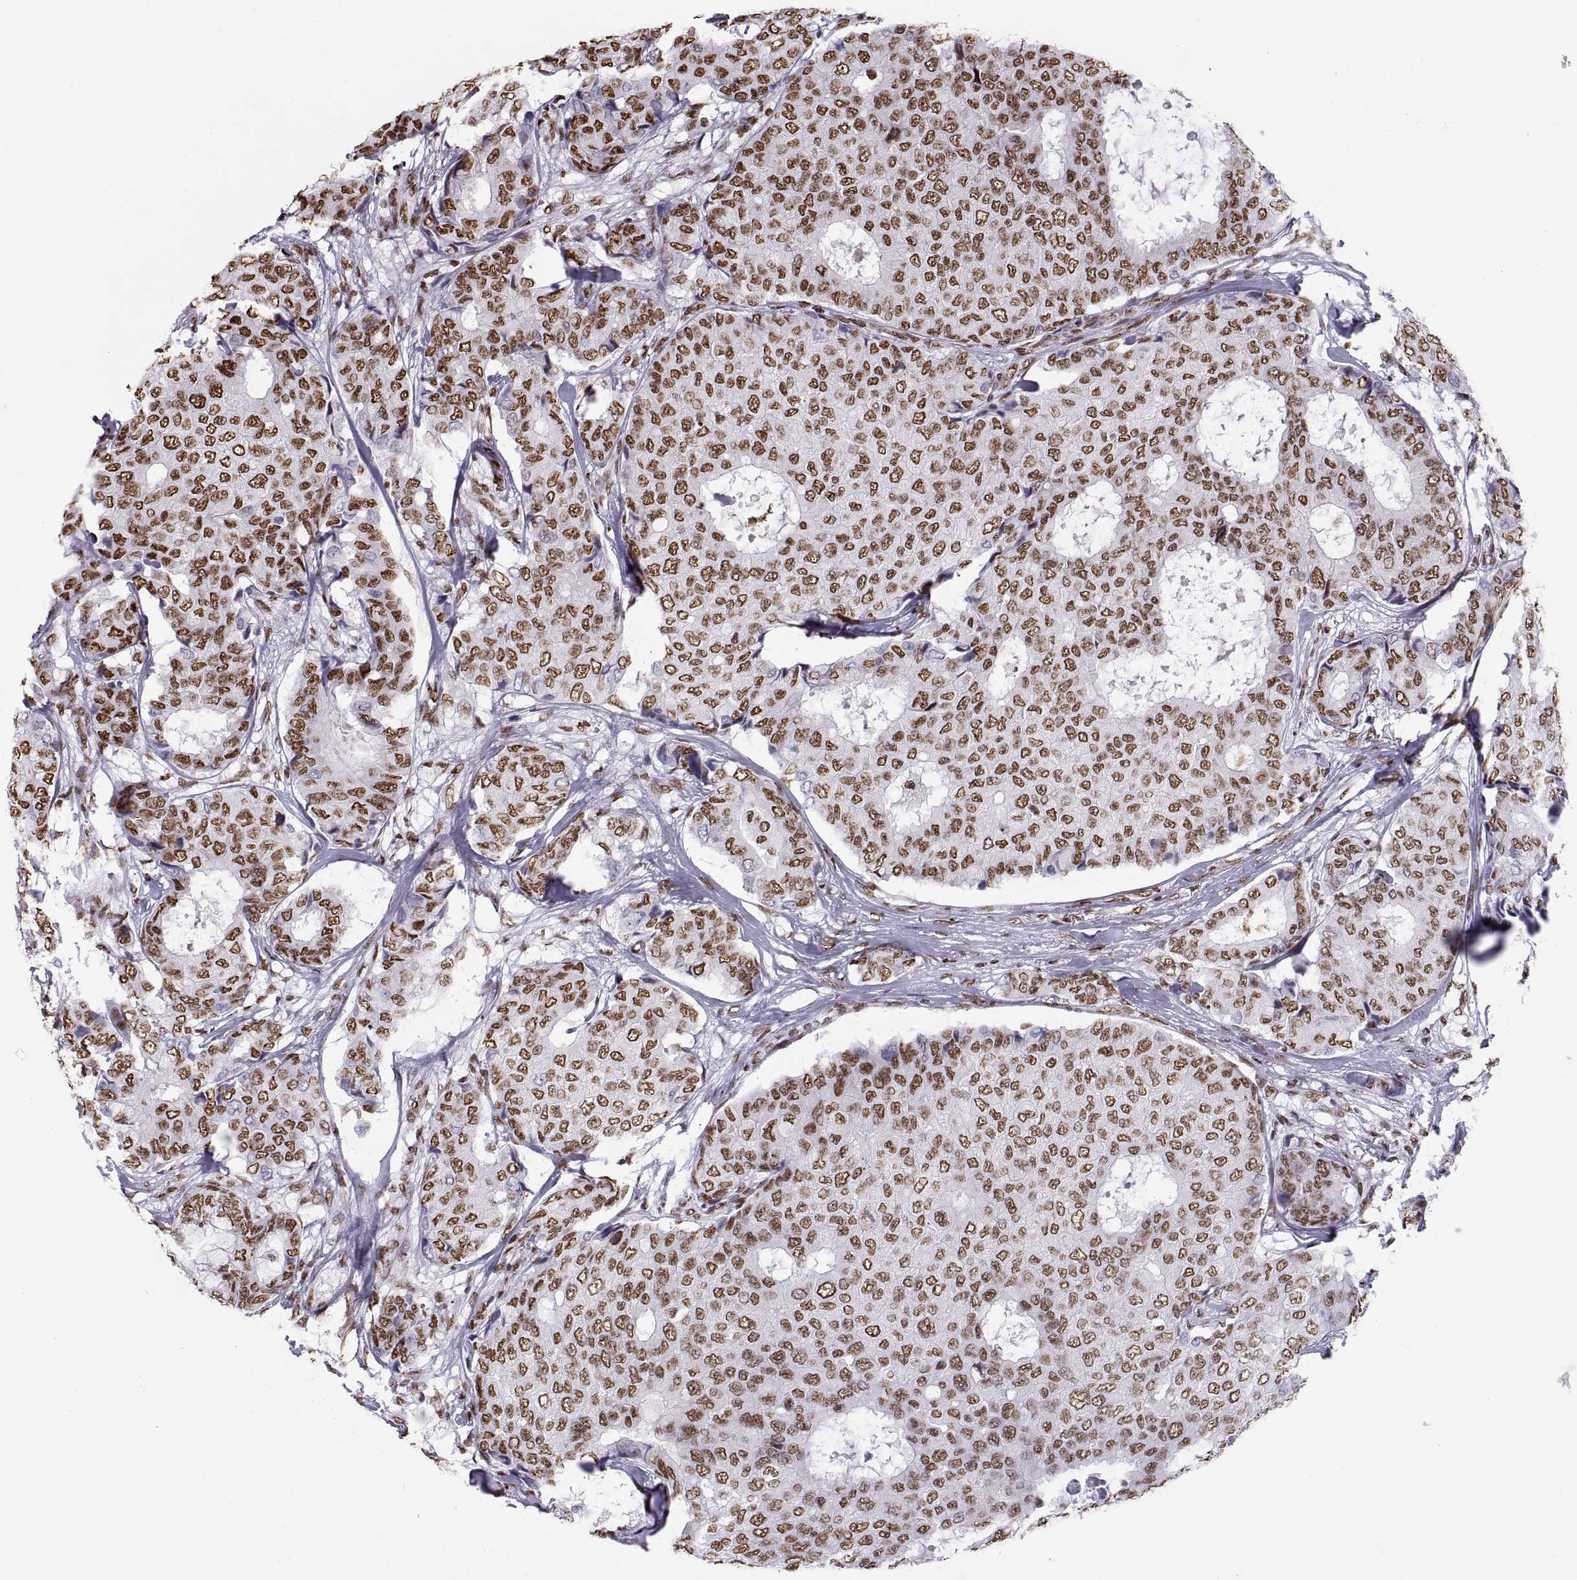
{"staining": {"intensity": "strong", "quantity": ">75%", "location": "nuclear"}, "tissue": "breast cancer", "cell_type": "Tumor cells", "image_type": "cancer", "snomed": [{"axis": "morphology", "description": "Duct carcinoma"}, {"axis": "topography", "description": "Breast"}], "caption": "Immunohistochemistry (IHC) image of human infiltrating ductal carcinoma (breast) stained for a protein (brown), which displays high levels of strong nuclear positivity in about >75% of tumor cells.", "gene": "SNAI1", "patient": {"sex": "female", "age": 75}}